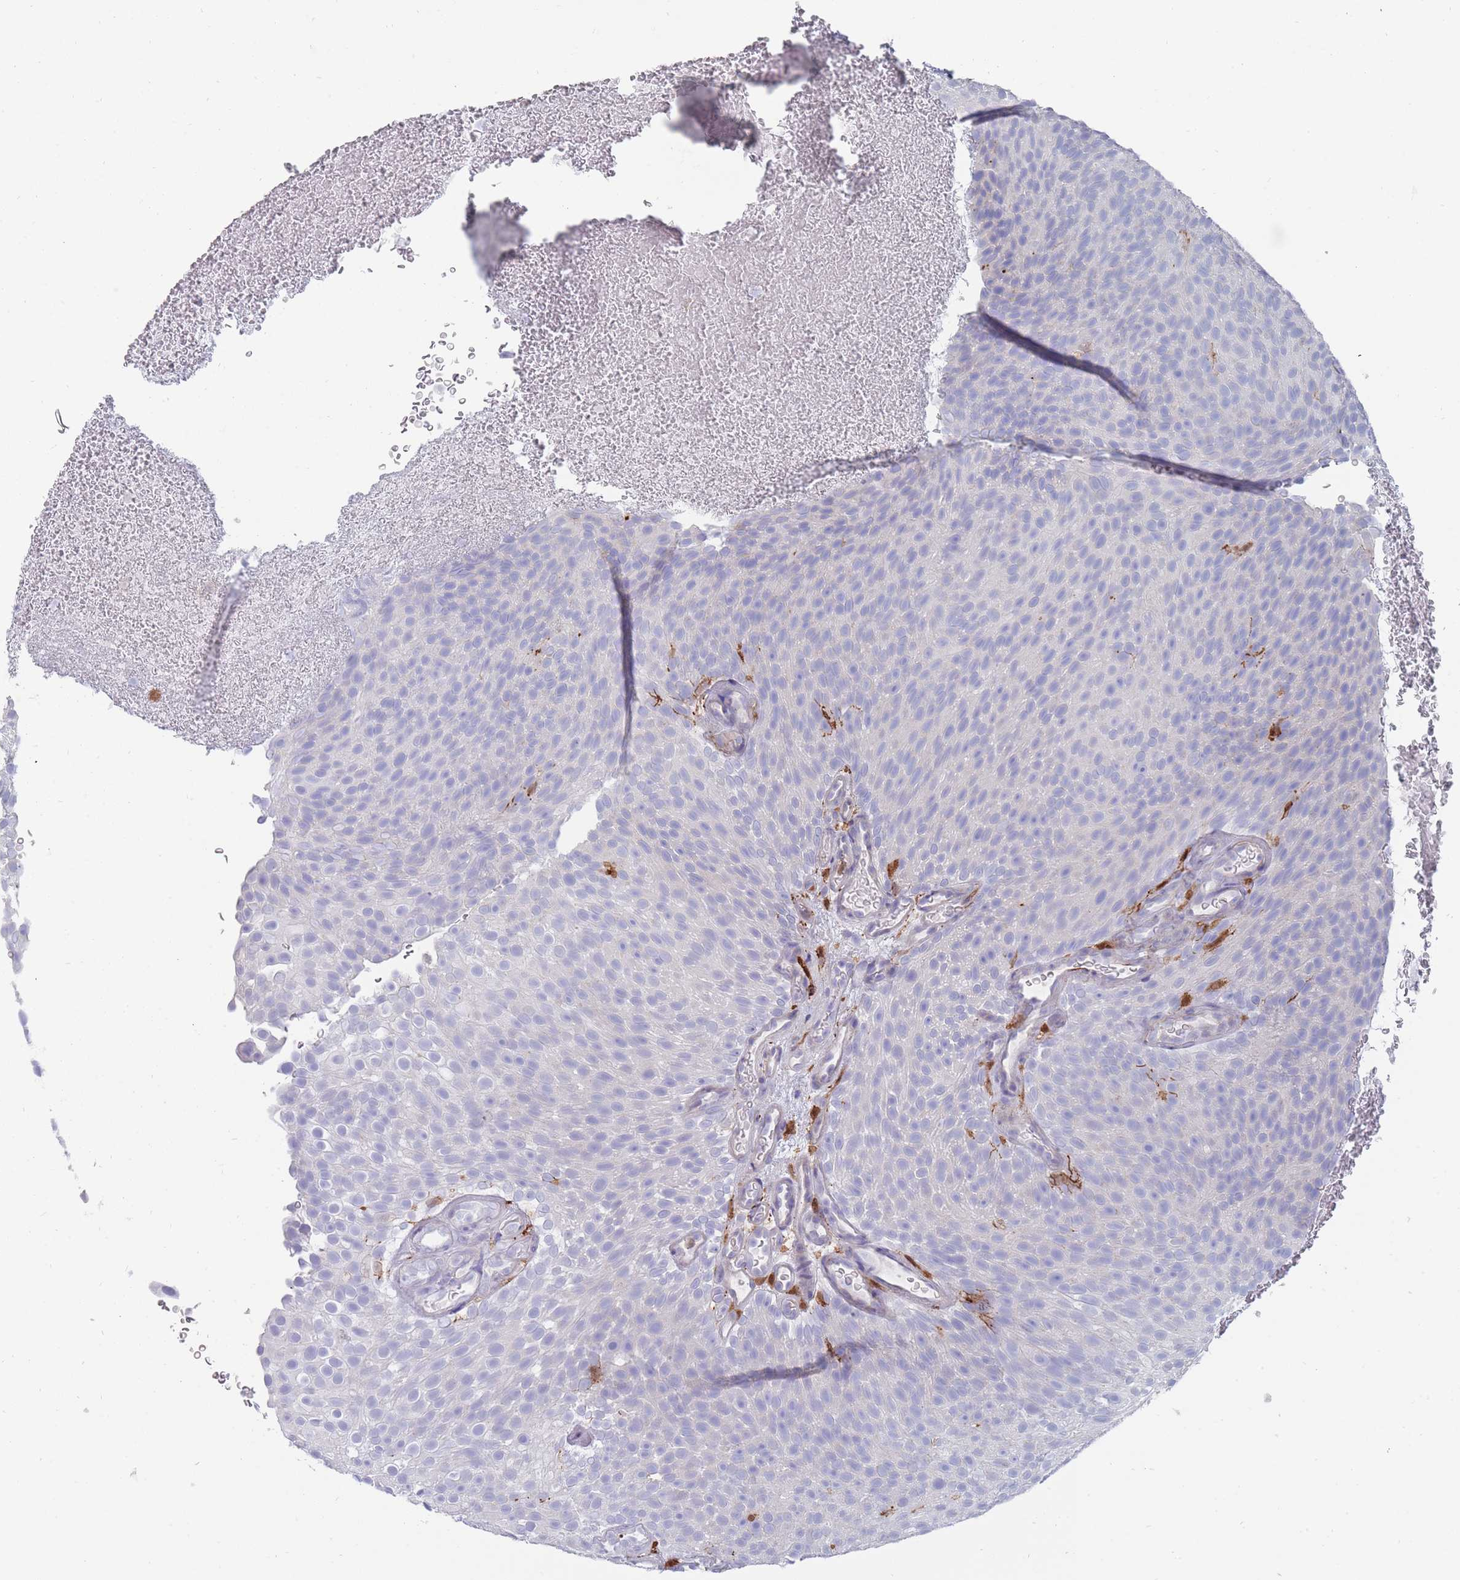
{"staining": {"intensity": "negative", "quantity": "none", "location": "none"}, "tissue": "urothelial cancer", "cell_type": "Tumor cells", "image_type": "cancer", "snomed": [{"axis": "morphology", "description": "Urothelial carcinoma, Low grade"}, {"axis": "topography", "description": "Urinary bladder"}], "caption": "There is no significant positivity in tumor cells of urothelial carcinoma (low-grade).", "gene": "AIF1", "patient": {"sex": "male", "age": 78}}